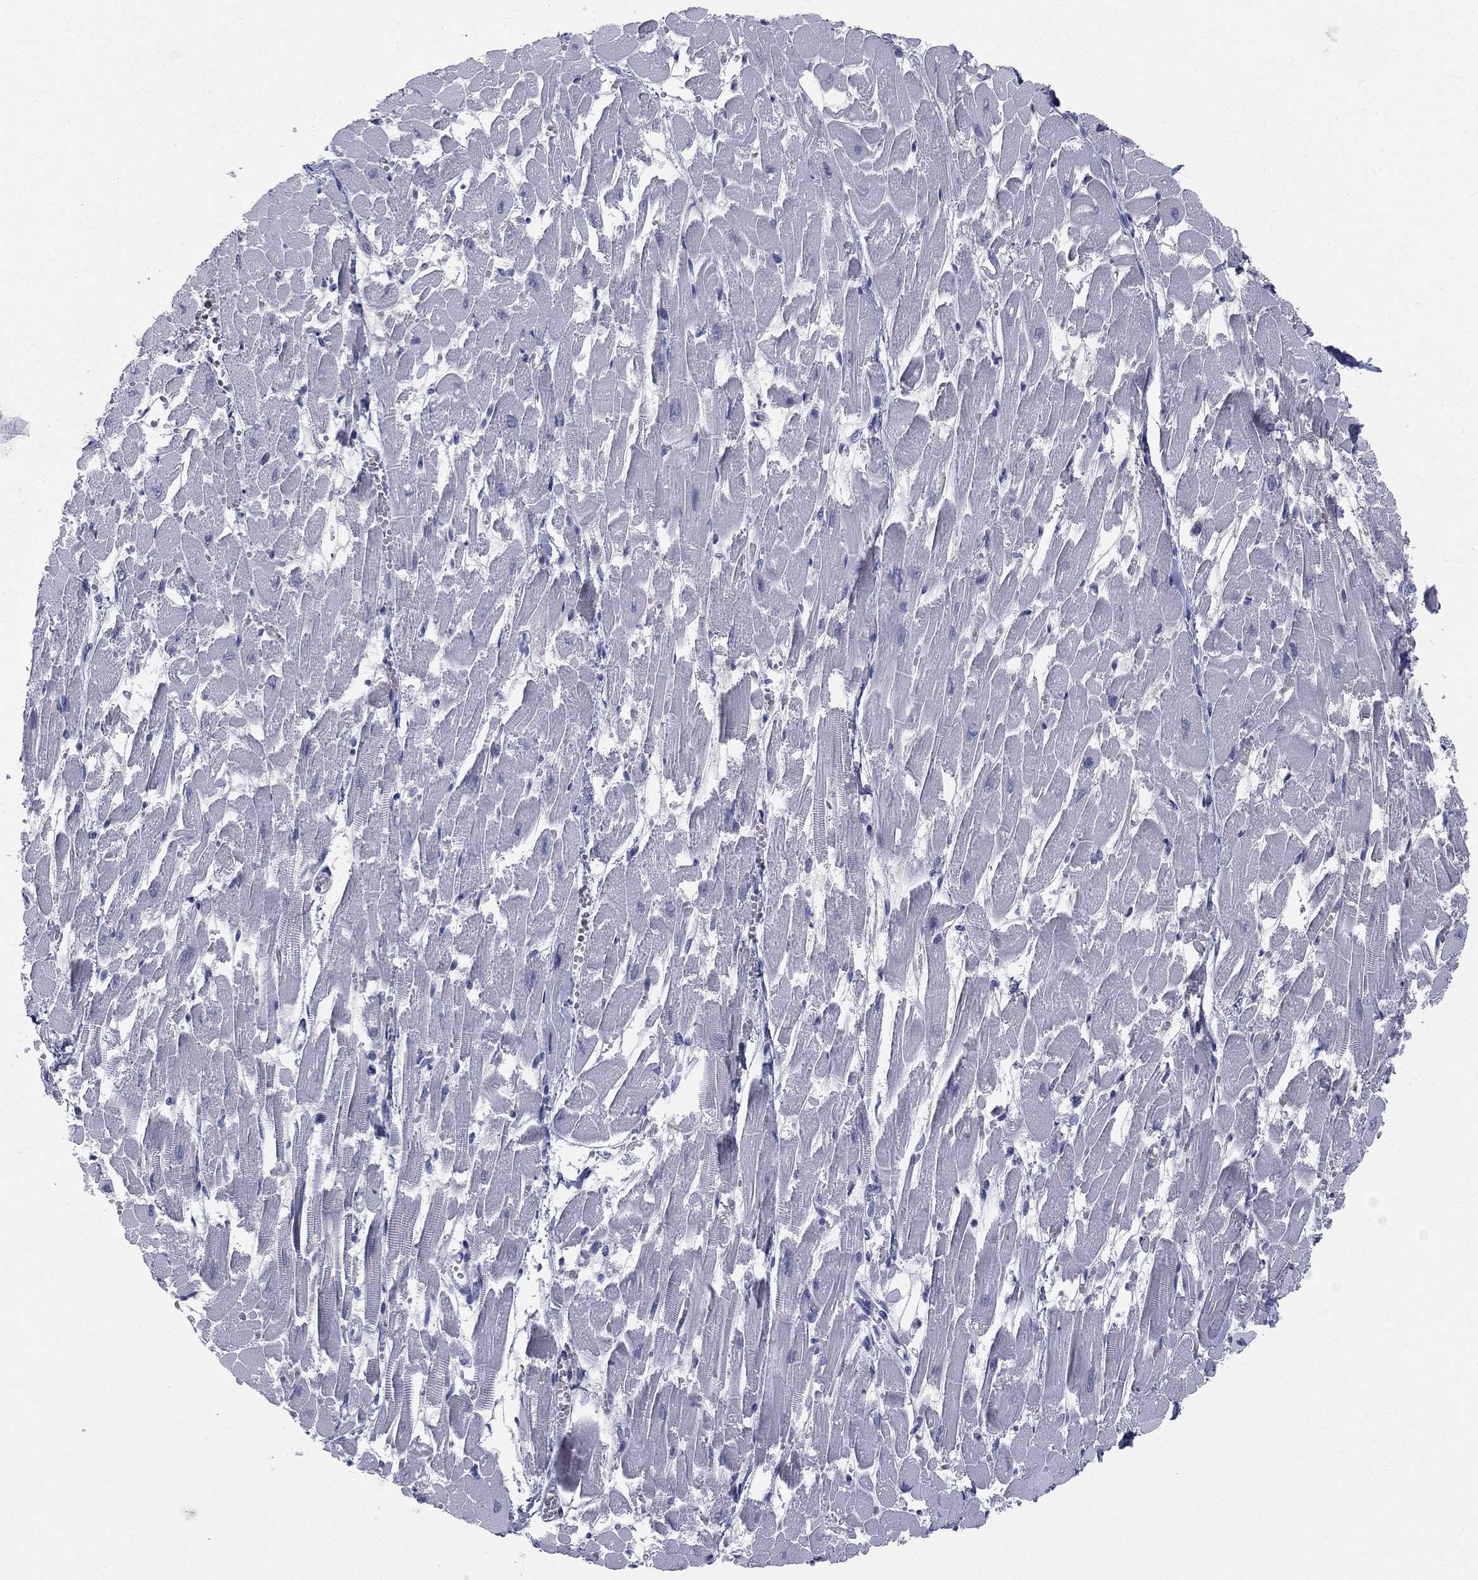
{"staining": {"intensity": "negative", "quantity": "none", "location": "none"}, "tissue": "heart muscle", "cell_type": "Cardiomyocytes", "image_type": "normal", "snomed": [{"axis": "morphology", "description": "Normal tissue, NOS"}, {"axis": "topography", "description": "Heart"}], "caption": "High magnification brightfield microscopy of normal heart muscle stained with DAB (3,3'-diaminobenzidine) (brown) and counterstained with hematoxylin (blue): cardiomyocytes show no significant positivity. (Brightfield microscopy of DAB immunohistochemistry (IHC) at high magnification).", "gene": "HP", "patient": {"sex": "female", "age": 52}}